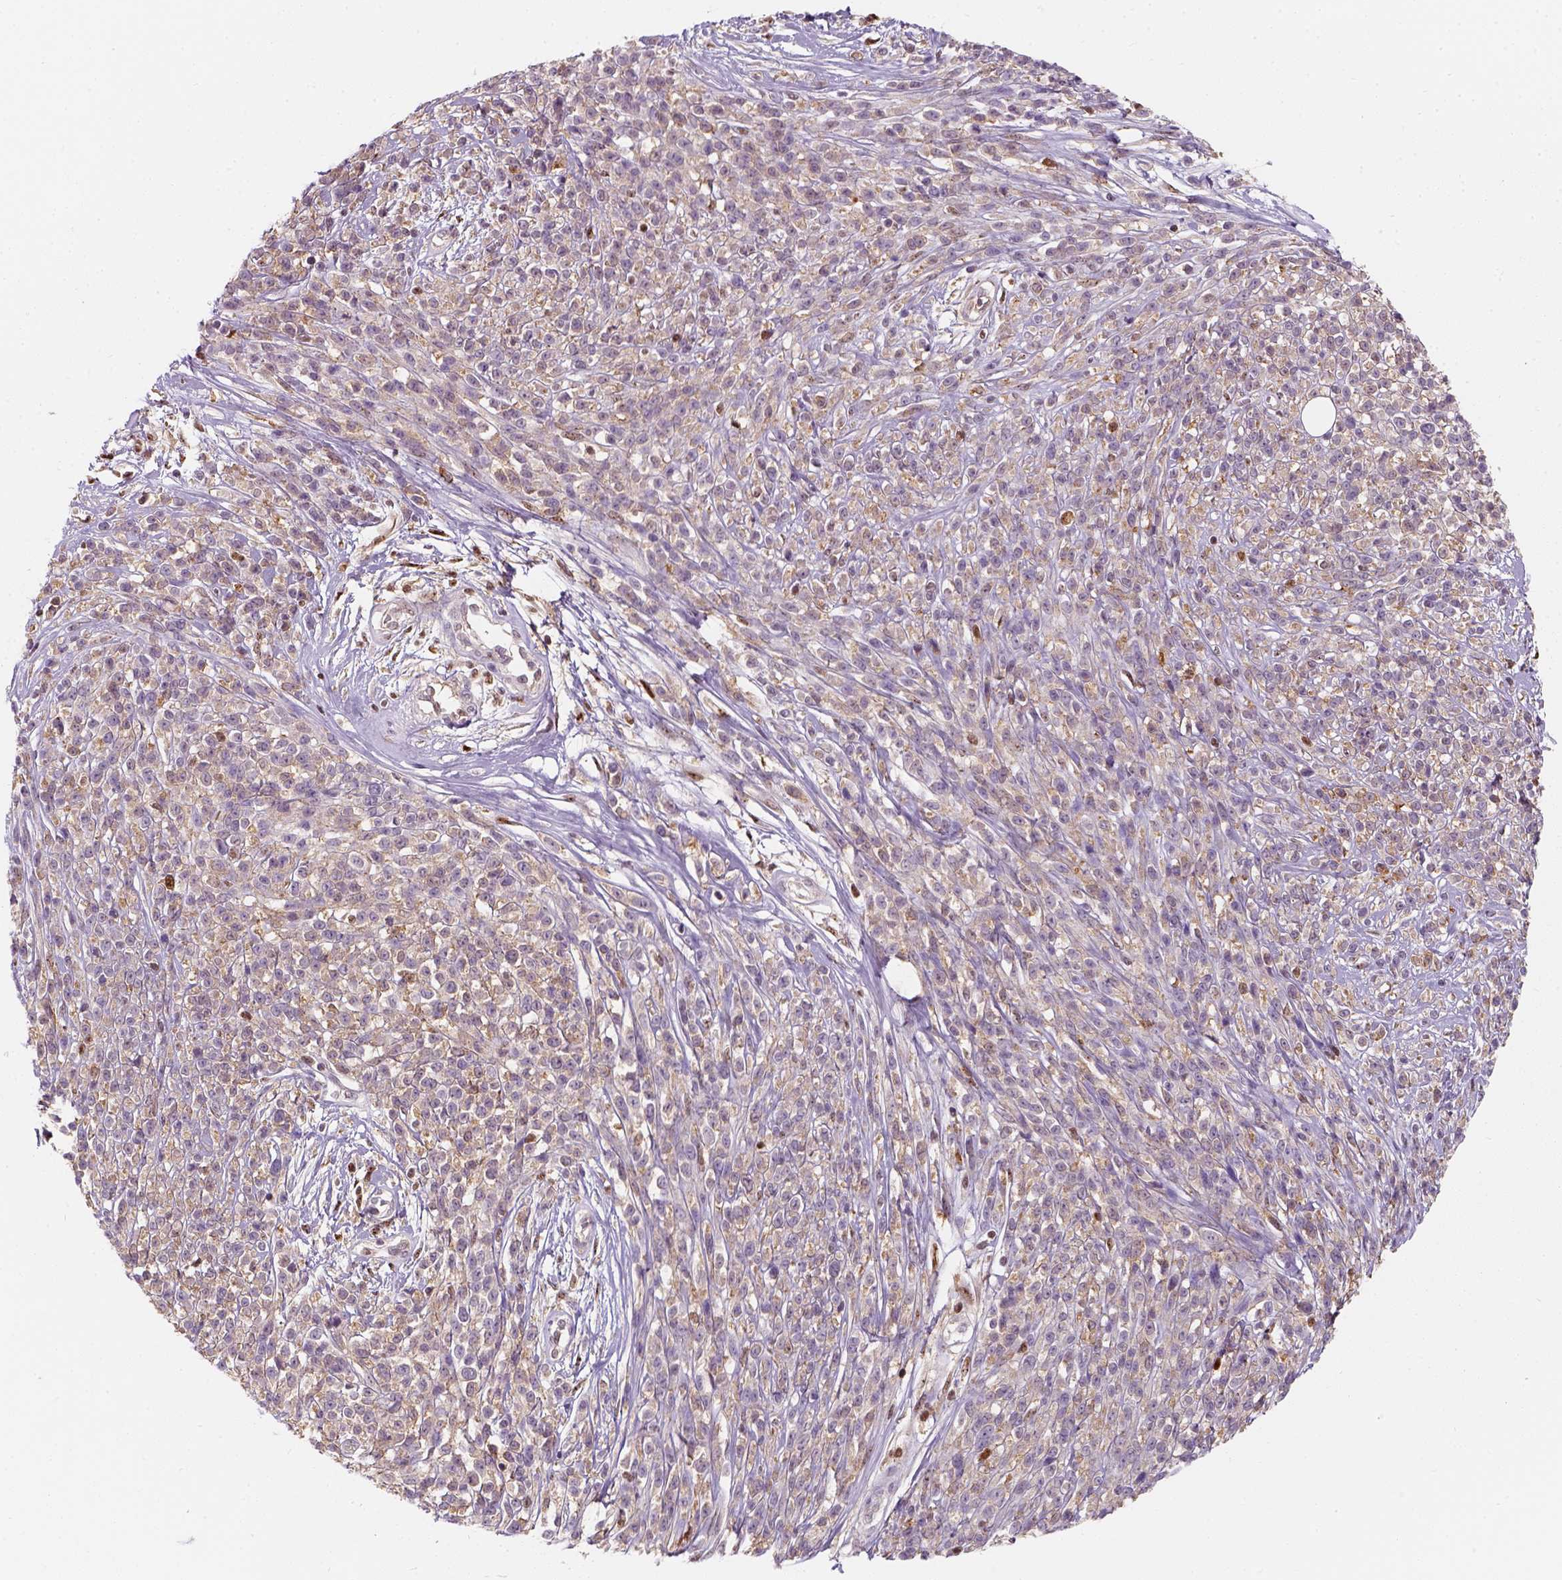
{"staining": {"intensity": "weak", "quantity": ">75%", "location": "cytoplasmic/membranous"}, "tissue": "melanoma", "cell_type": "Tumor cells", "image_type": "cancer", "snomed": [{"axis": "morphology", "description": "Malignant melanoma, NOS"}, {"axis": "topography", "description": "Skin"}, {"axis": "topography", "description": "Skin of trunk"}], "caption": "Melanoma stained for a protein (brown) exhibits weak cytoplasmic/membranous positive expression in about >75% of tumor cells.", "gene": "SQSTM1", "patient": {"sex": "male", "age": 74}}